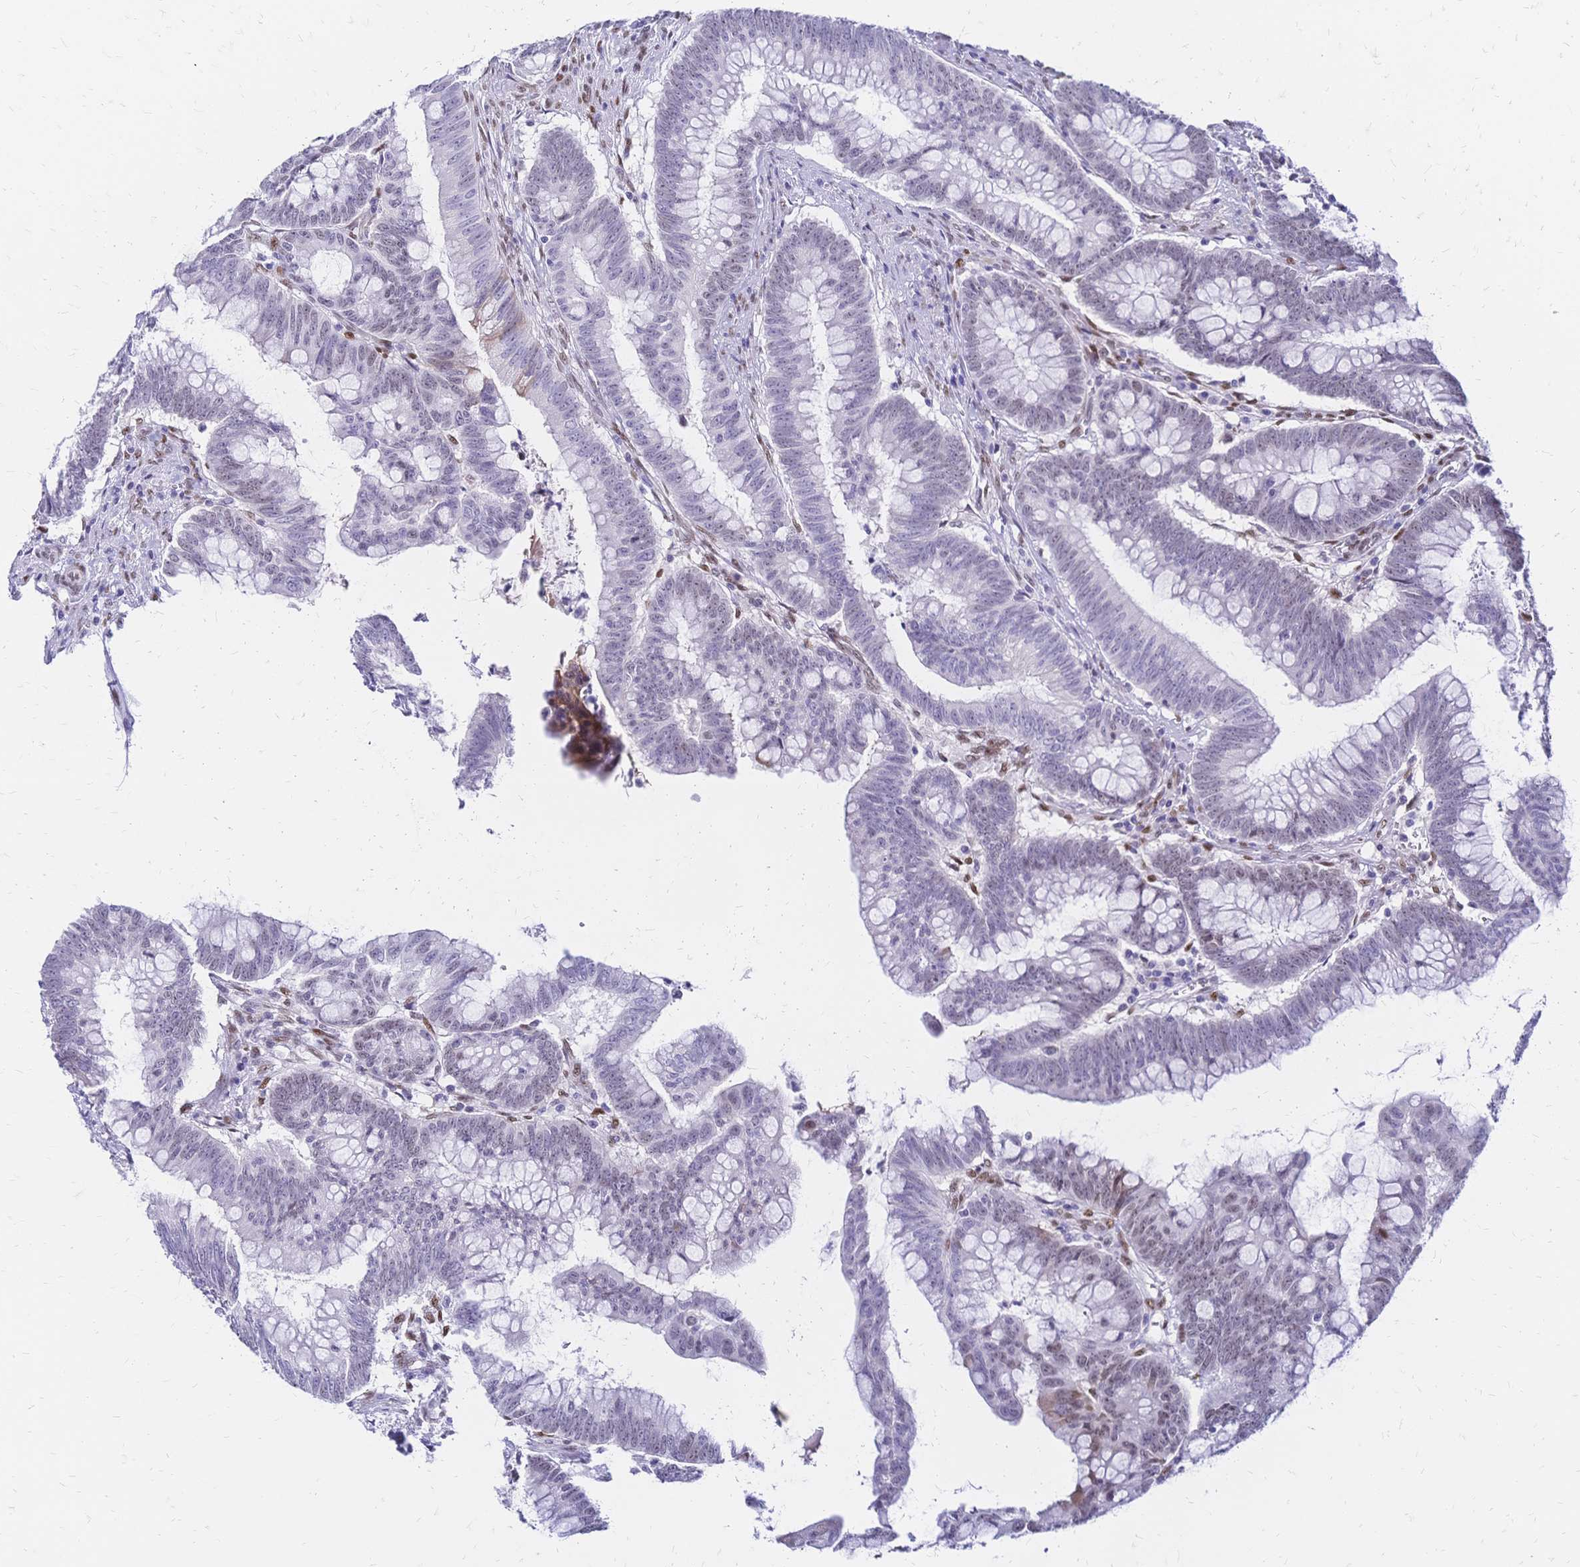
{"staining": {"intensity": "negative", "quantity": "none", "location": "none"}, "tissue": "colorectal cancer", "cell_type": "Tumor cells", "image_type": "cancer", "snomed": [{"axis": "morphology", "description": "Adenocarcinoma, NOS"}, {"axis": "topography", "description": "Colon"}], "caption": "This histopathology image is of colorectal adenocarcinoma stained with immunohistochemistry to label a protein in brown with the nuclei are counter-stained blue. There is no staining in tumor cells.", "gene": "NFIC", "patient": {"sex": "male", "age": 62}}